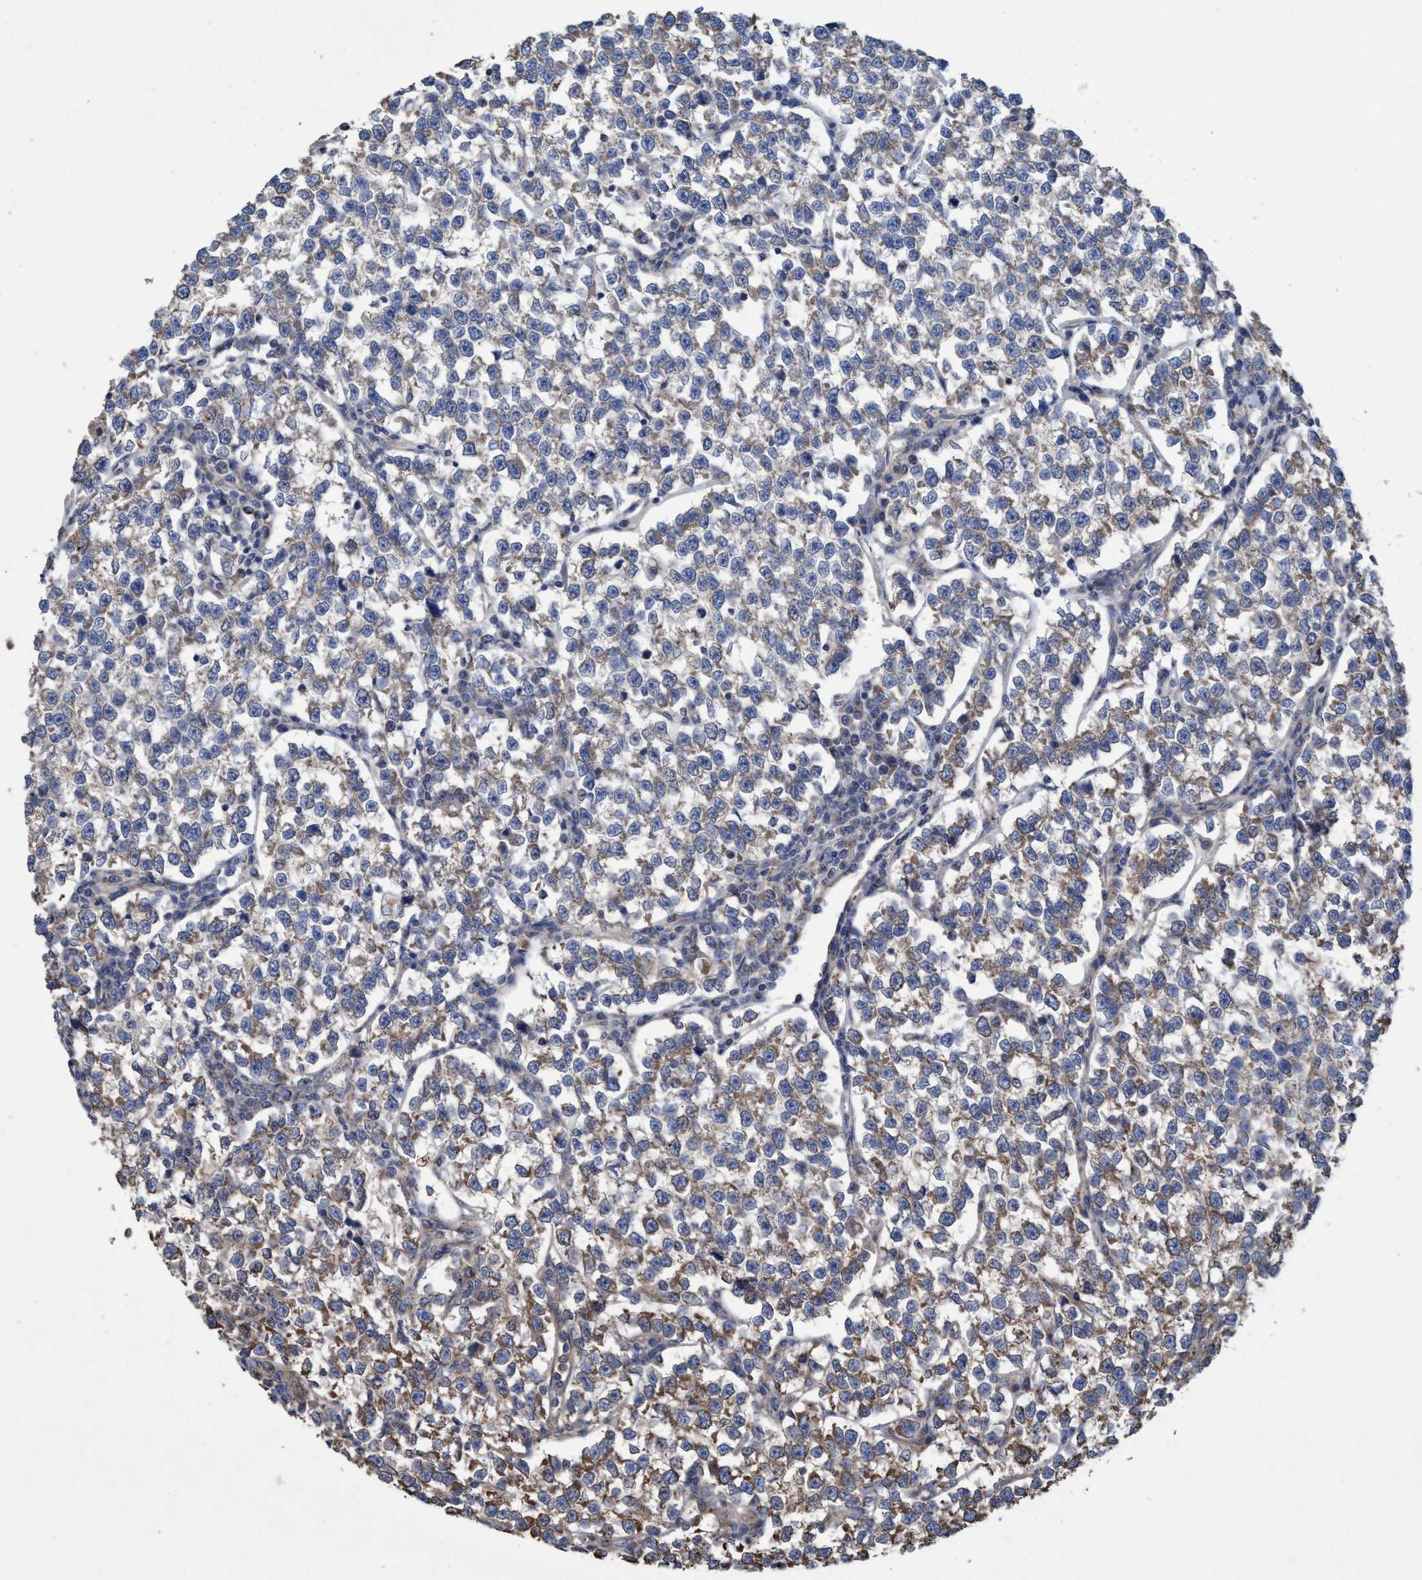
{"staining": {"intensity": "weak", "quantity": ">75%", "location": "cytoplasmic/membranous"}, "tissue": "testis cancer", "cell_type": "Tumor cells", "image_type": "cancer", "snomed": [{"axis": "morphology", "description": "Normal tissue, NOS"}, {"axis": "morphology", "description": "Seminoma, NOS"}, {"axis": "topography", "description": "Testis"}], "caption": "Testis seminoma was stained to show a protein in brown. There is low levels of weak cytoplasmic/membranous staining in about >75% of tumor cells.", "gene": "BICD2", "patient": {"sex": "male", "age": 43}}